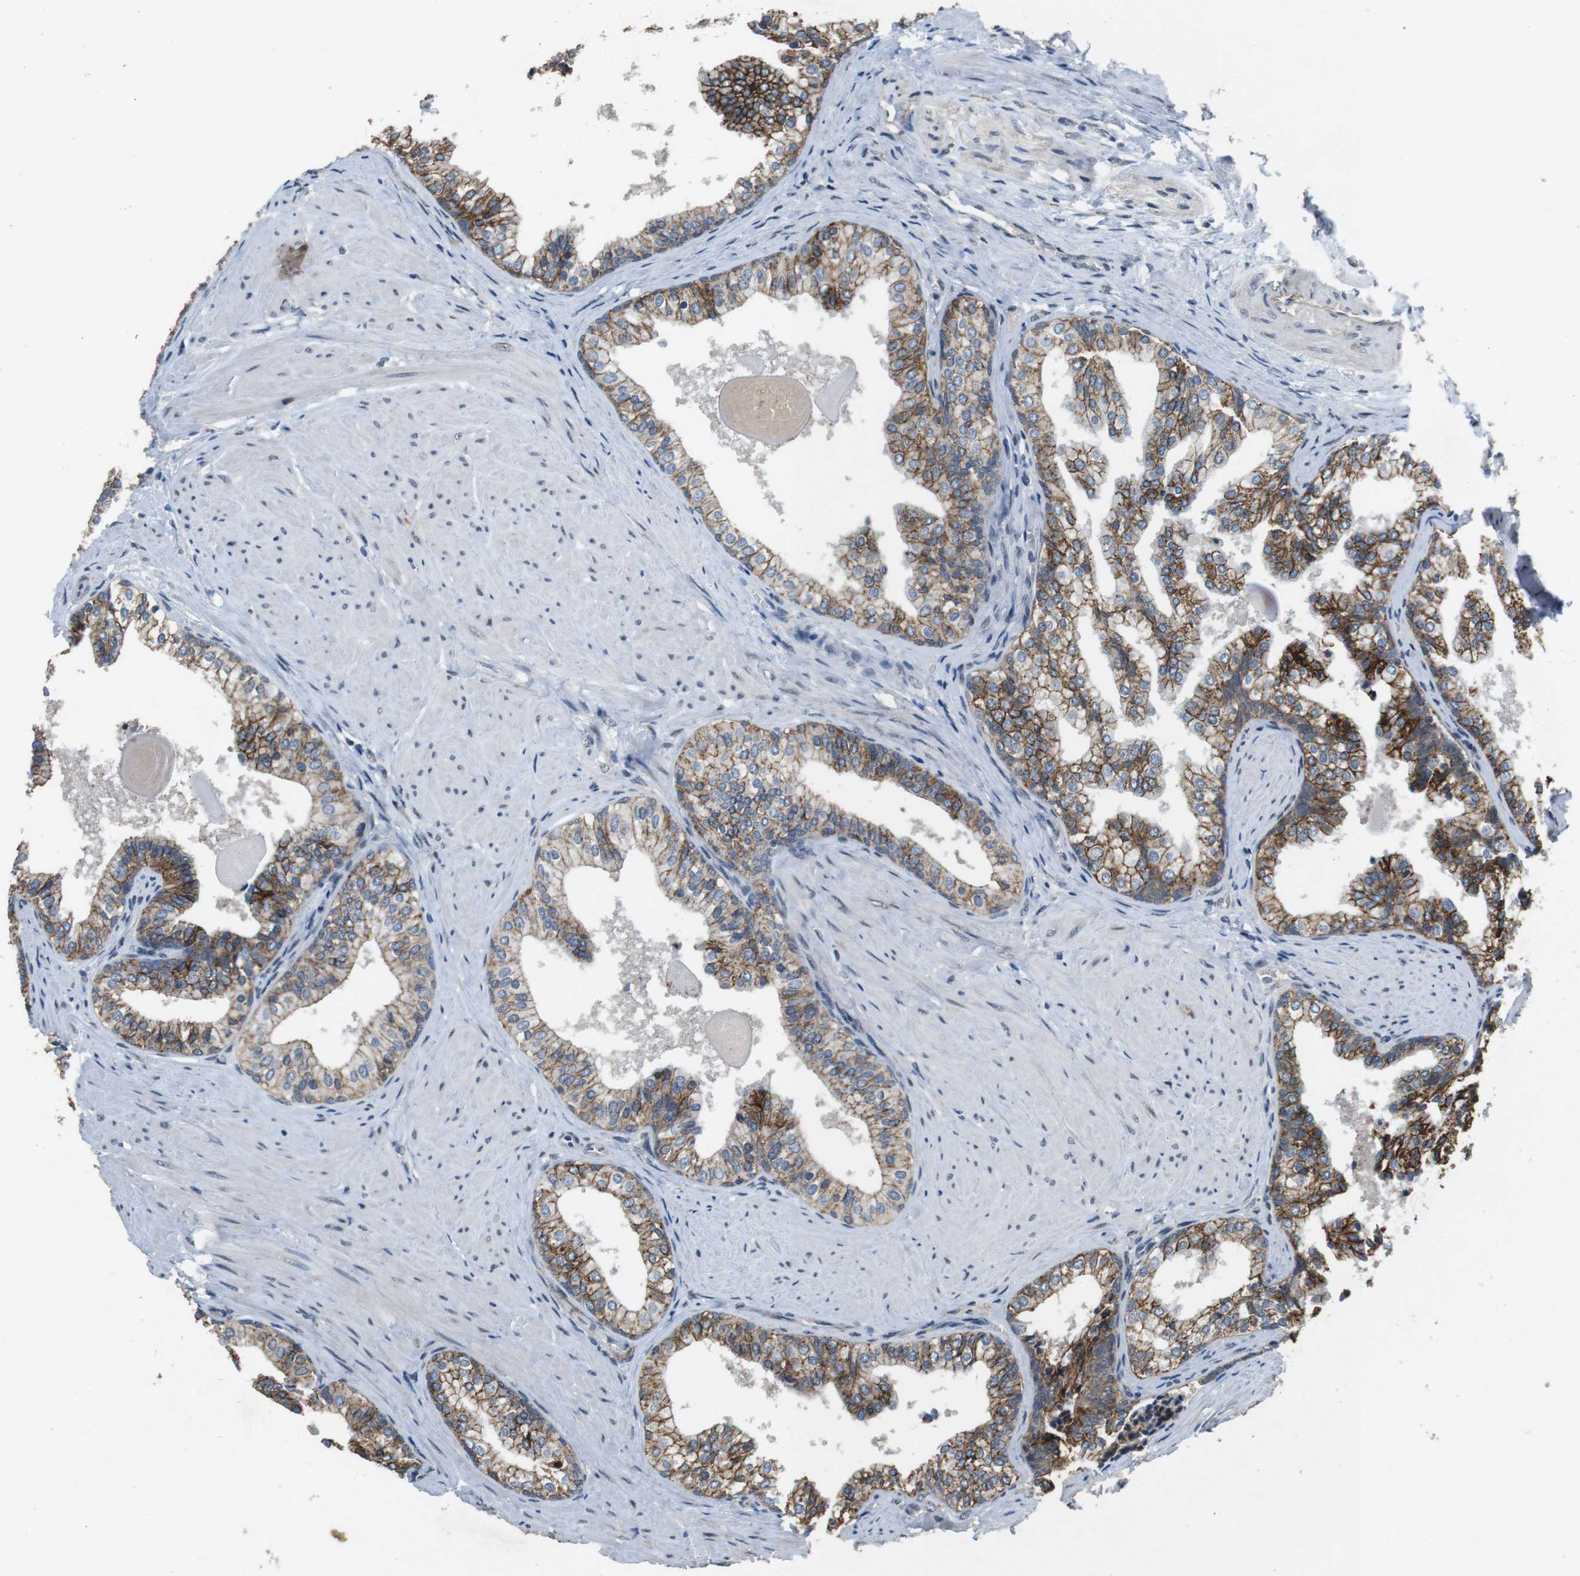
{"staining": {"intensity": "moderate", "quantity": ">75%", "location": "cytoplasmic/membranous"}, "tissue": "prostate cancer", "cell_type": "Tumor cells", "image_type": "cancer", "snomed": [{"axis": "morphology", "description": "Adenocarcinoma, Low grade"}, {"axis": "topography", "description": "Prostate"}], "caption": "Immunohistochemistry micrograph of neoplastic tissue: prostate cancer (adenocarcinoma (low-grade)) stained using IHC shows medium levels of moderate protein expression localized specifically in the cytoplasmic/membranous of tumor cells, appearing as a cytoplasmic/membranous brown color.", "gene": "CLDN7", "patient": {"sex": "male", "age": 60}}